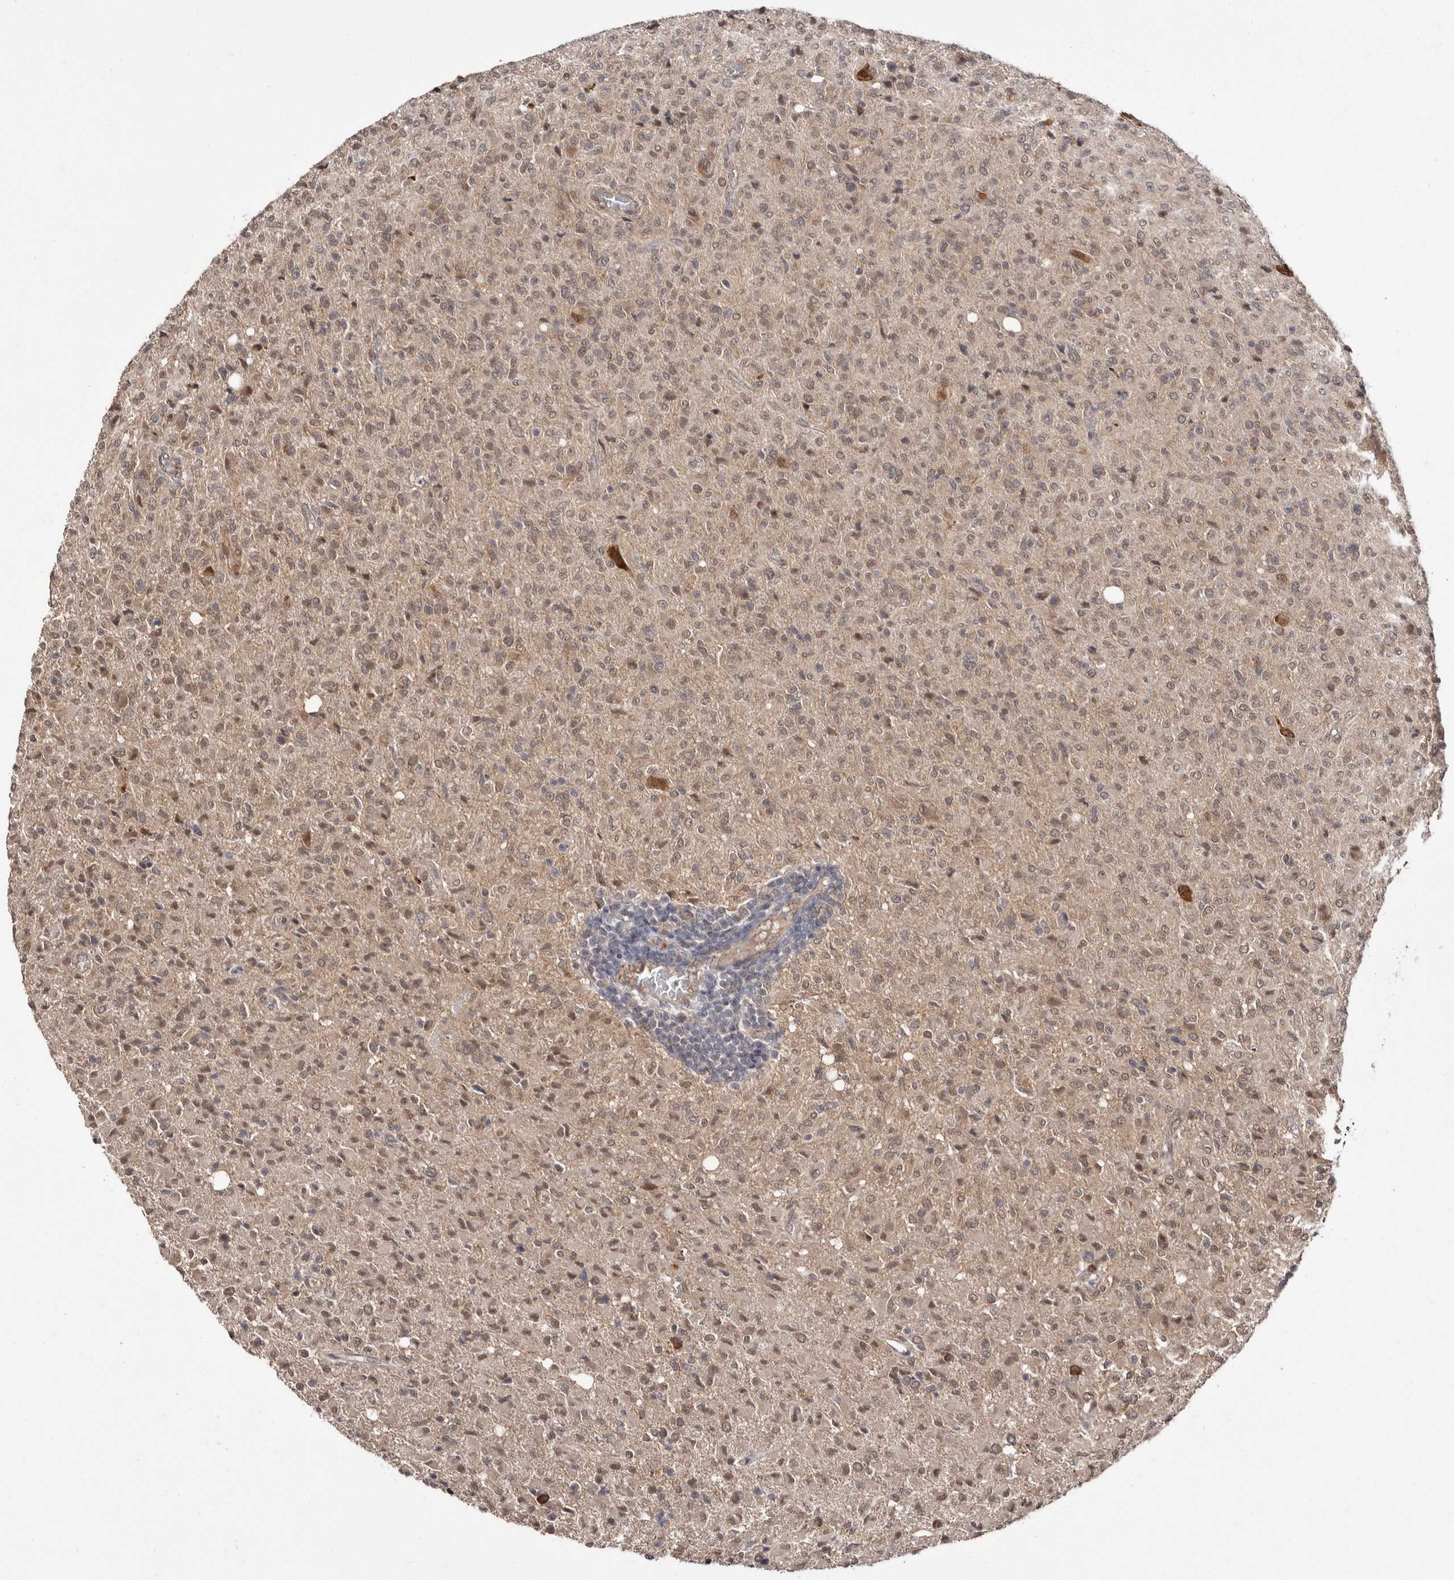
{"staining": {"intensity": "weak", "quantity": ">75%", "location": "cytoplasmic/membranous,nuclear"}, "tissue": "glioma", "cell_type": "Tumor cells", "image_type": "cancer", "snomed": [{"axis": "morphology", "description": "Glioma, malignant, High grade"}, {"axis": "topography", "description": "Brain"}], "caption": "Protein staining of glioma tissue displays weak cytoplasmic/membranous and nuclear staining in approximately >75% of tumor cells. The staining is performed using DAB (3,3'-diaminobenzidine) brown chromogen to label protein expression. The nuclei are counter-stained blue using hematoxylin.", "gene": "LRGUK", "patient": {"sex": "female", "age": 57}}